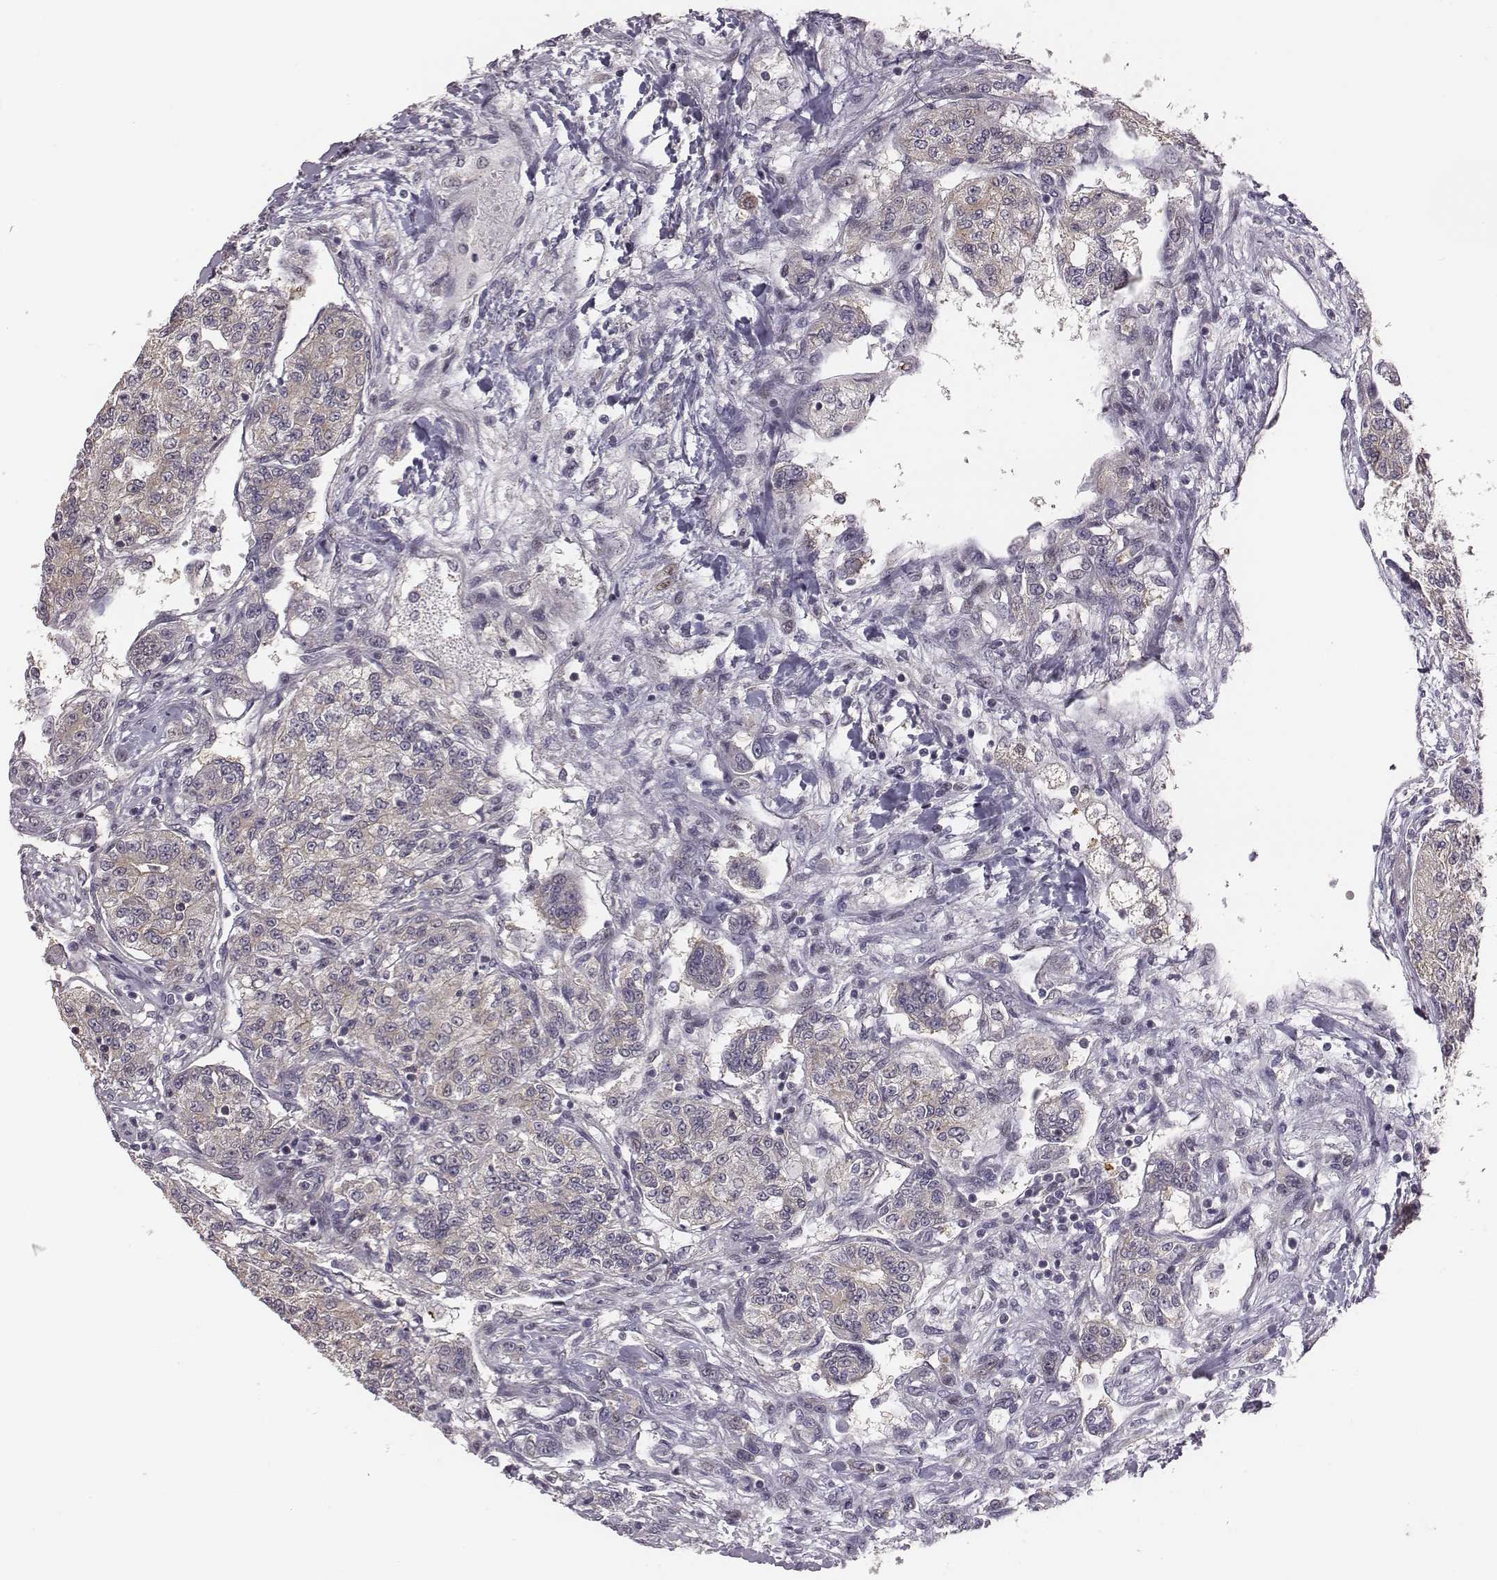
{"staining": {"intensity": "moderate", "quantity": "<25%", "location": "cytoplasmic/membranous"}, "tissue": "renal cancer", "cell_type": "Tumor cells", "image_type": "cancer", "snomed": [{"axis": "morphology", "description": "Adenocarcinoma, NOS"}, {"axis": "topography", "description": "Kidney"}], "caption": "Immunohistochemistry (IHC) image of neoplastic tissue: human renal cancer (adenocarcinoma) stained using immunohistochemistry shows low levels of moderate protein expression localized specifically in the cytoplasmic/membranous of tumor cells, appearing as a cytoplasmic/membranous brown color.", "gene": "SMURF2", "patient": {"sex": "female", "age": 63}}